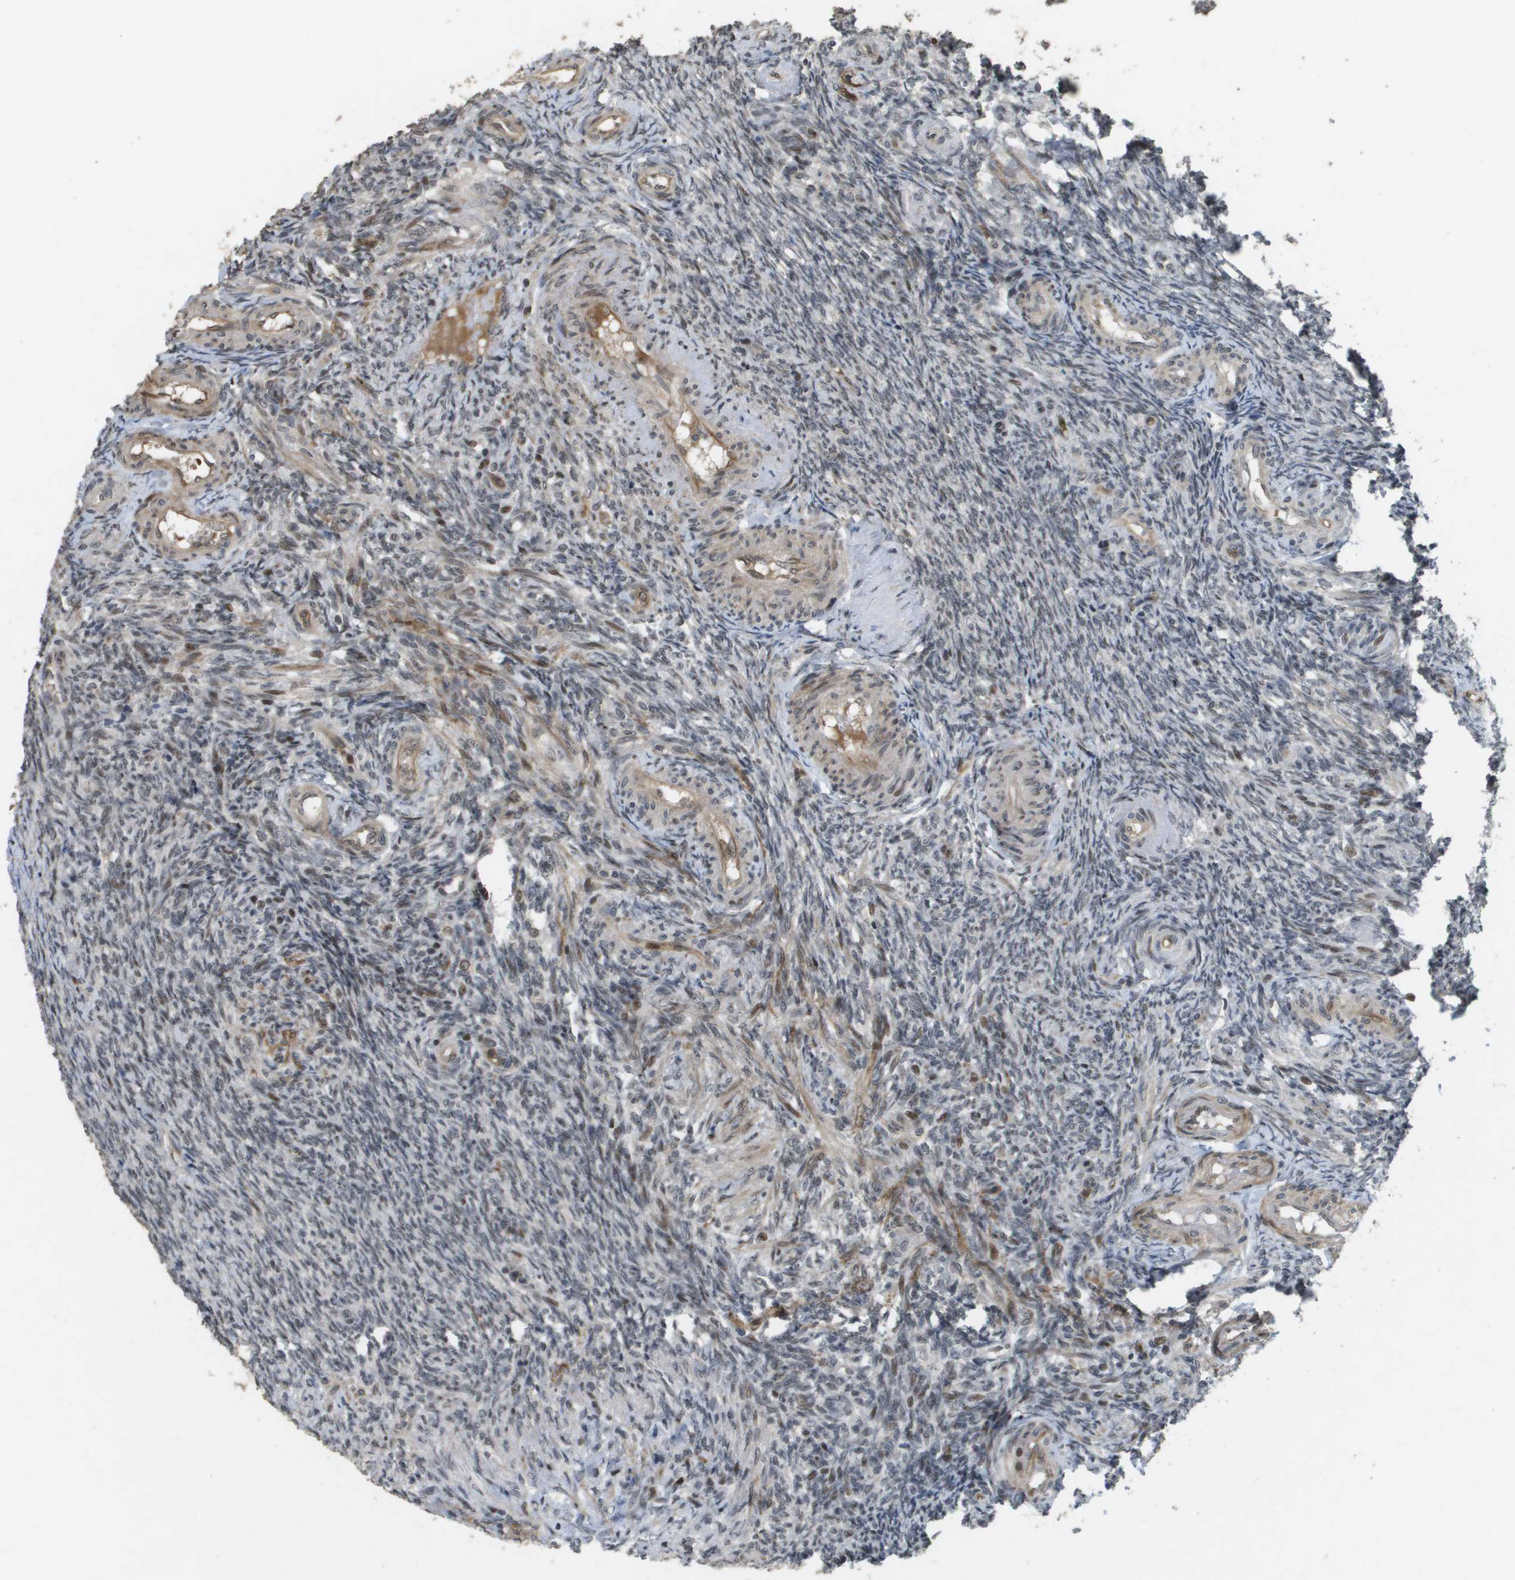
{"staining": {"intensity": "strong", "quantity": ">75%", "location": "cytoplasmic/membranous,nuclear"}, "tissue": "ovary", "cell_type": "Follicle cells", "image_type": "normal", "snomed": [{"axis": "morphology", "description": "Normal tissue, NOS"}, {"axis": "topography", "description": "Ovary"}], "caption": "Follicle cells display high levels of strong cytoplasmic/membranous,nuclear positivity in about >75% of cells in unremarkable ovary.", "gene": "KAT5", "patient": {"sex": "female", "age": 41}}